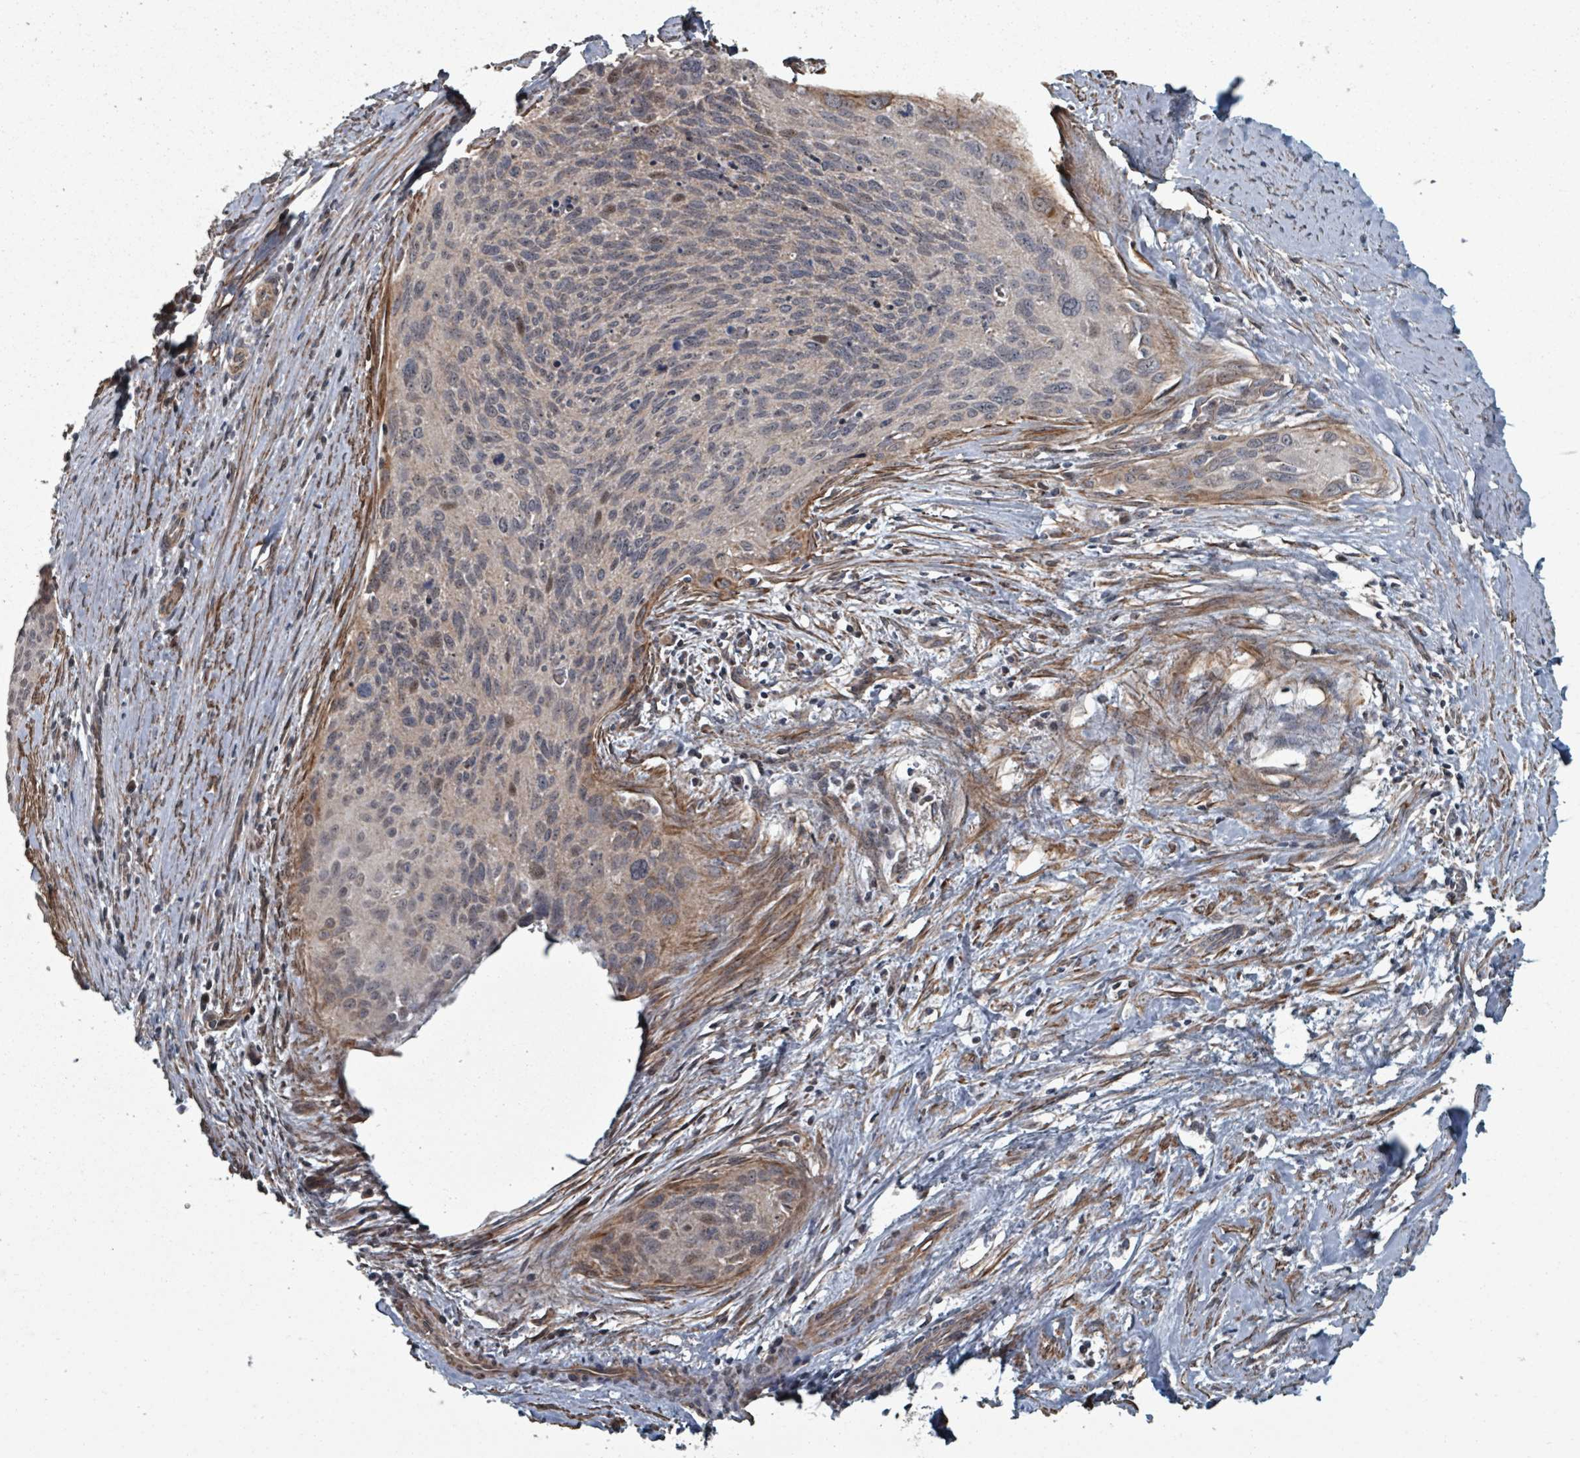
{"staining": {"intensity": "weak", "quantity": "<25%", "location": "cytoplasmic/membranous,nuclear"}, "tissue": "cervical cancer", "cell_type": "Tumor cells", "image_type": "cancer", "snomed": [{"axis": "morphology", "description": "Squamous cell carcinoma, NOS"}, {"axis": "topography", "description": "Cervix"}], "caption": "Cervical cancer (squamous cell carcinoma) was stained to show a protein in brown. There is no significant positivity in tumor cells.", "gene": "MRPL4", "patient": {"sex": "female", "age": 55}}